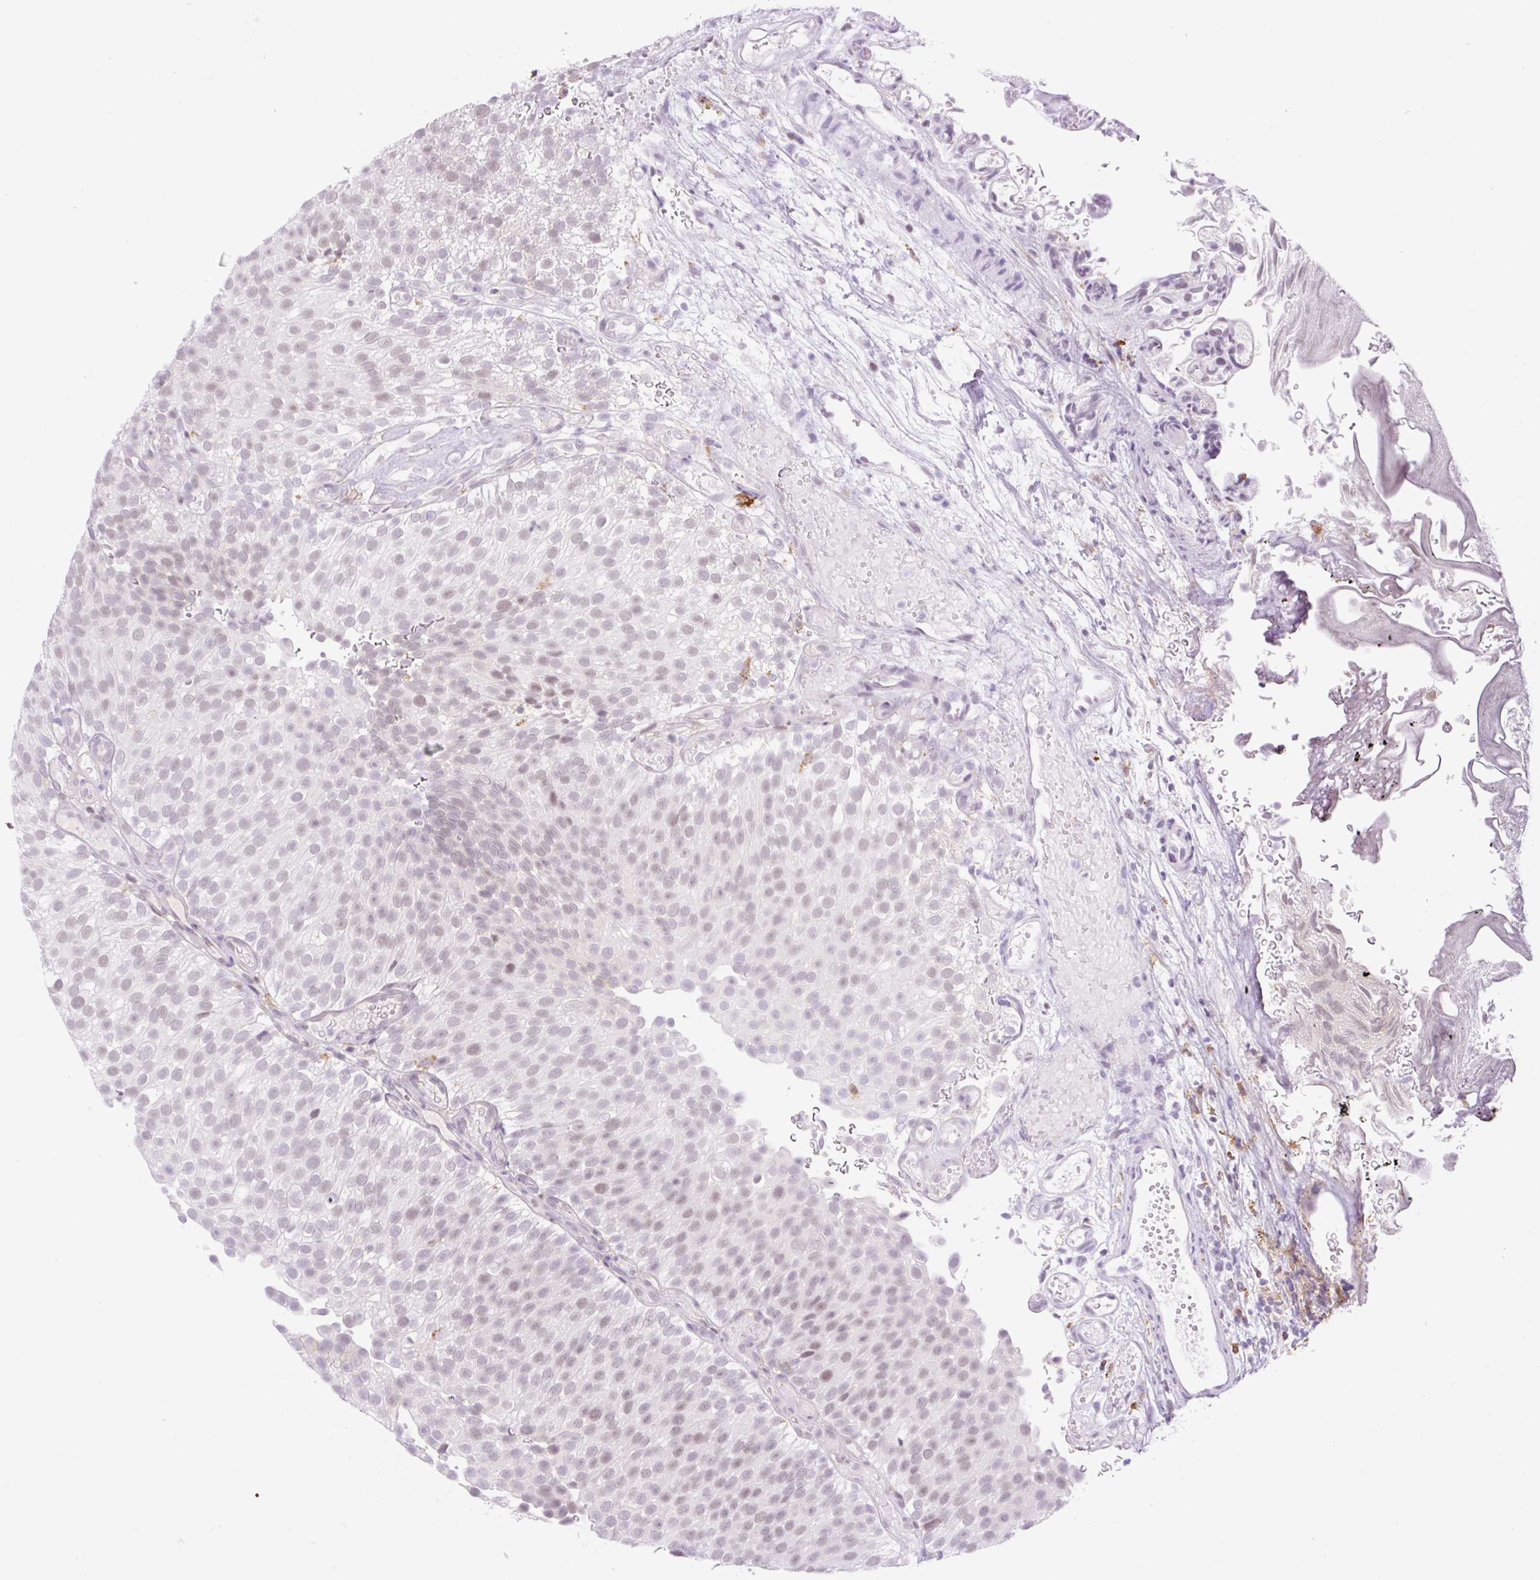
{"staining": {"intensity": "weak", "quantity": ">75%", "location": "nuclear"}, "tissue": "urothelial cancer", "cell_type": "Tumor cells", "image_type": "cancer", "snomed": [{"axis": "morphology", "description": "Urothelial carcinoma, Low grade"}, {"axis": "topography", "description": "Urinary bladder"}], "caption": "Immunohistochemical staining of urothelial cancer displays low levels of weak nuclear staining in about >75% of tumor cells.", "gene": "PALM3", "patient": {"sex": "male", "age": 78}}